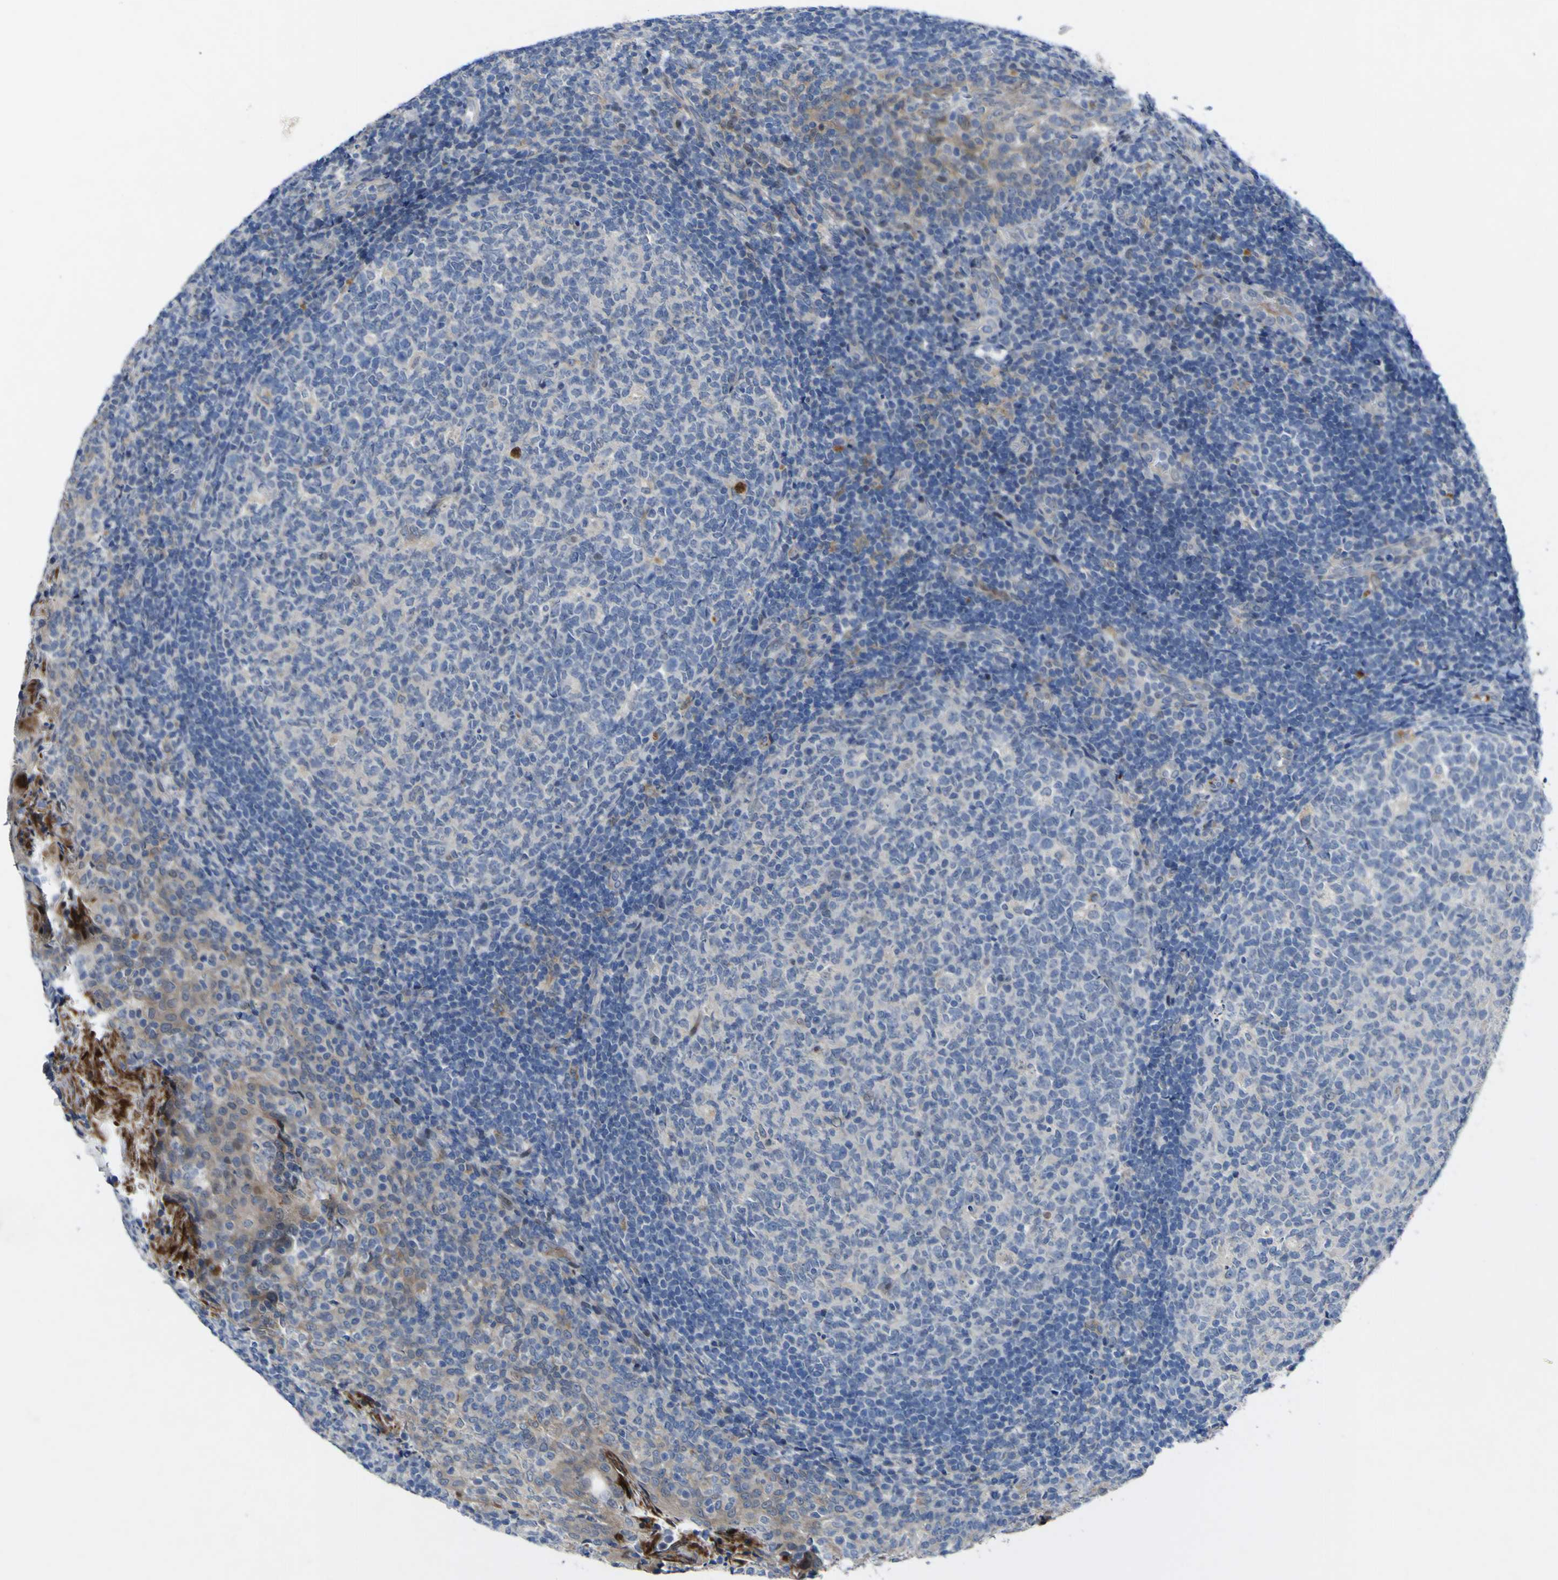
{"staining": {"intensity": "negative", "quantity": "none", "location": "none"}, "tissue": "tonsil", "cell_type": "Germinal center cells", "image_type": "normal", "snomed": [{"axis": "morphology", "description": "Normal tissue, NOS"}, {"axis": "topography", "description": "Tonsil"}], "caption": "Germinal center cells show no significant expression in unremarkable tonsil. (Brightfield microscopy of DAB (3,3'-diaminobenzidine) immunohistochemistry at high magnification).", "gene": "NAV1", "patient": {"sex": "female", "age": 19}}